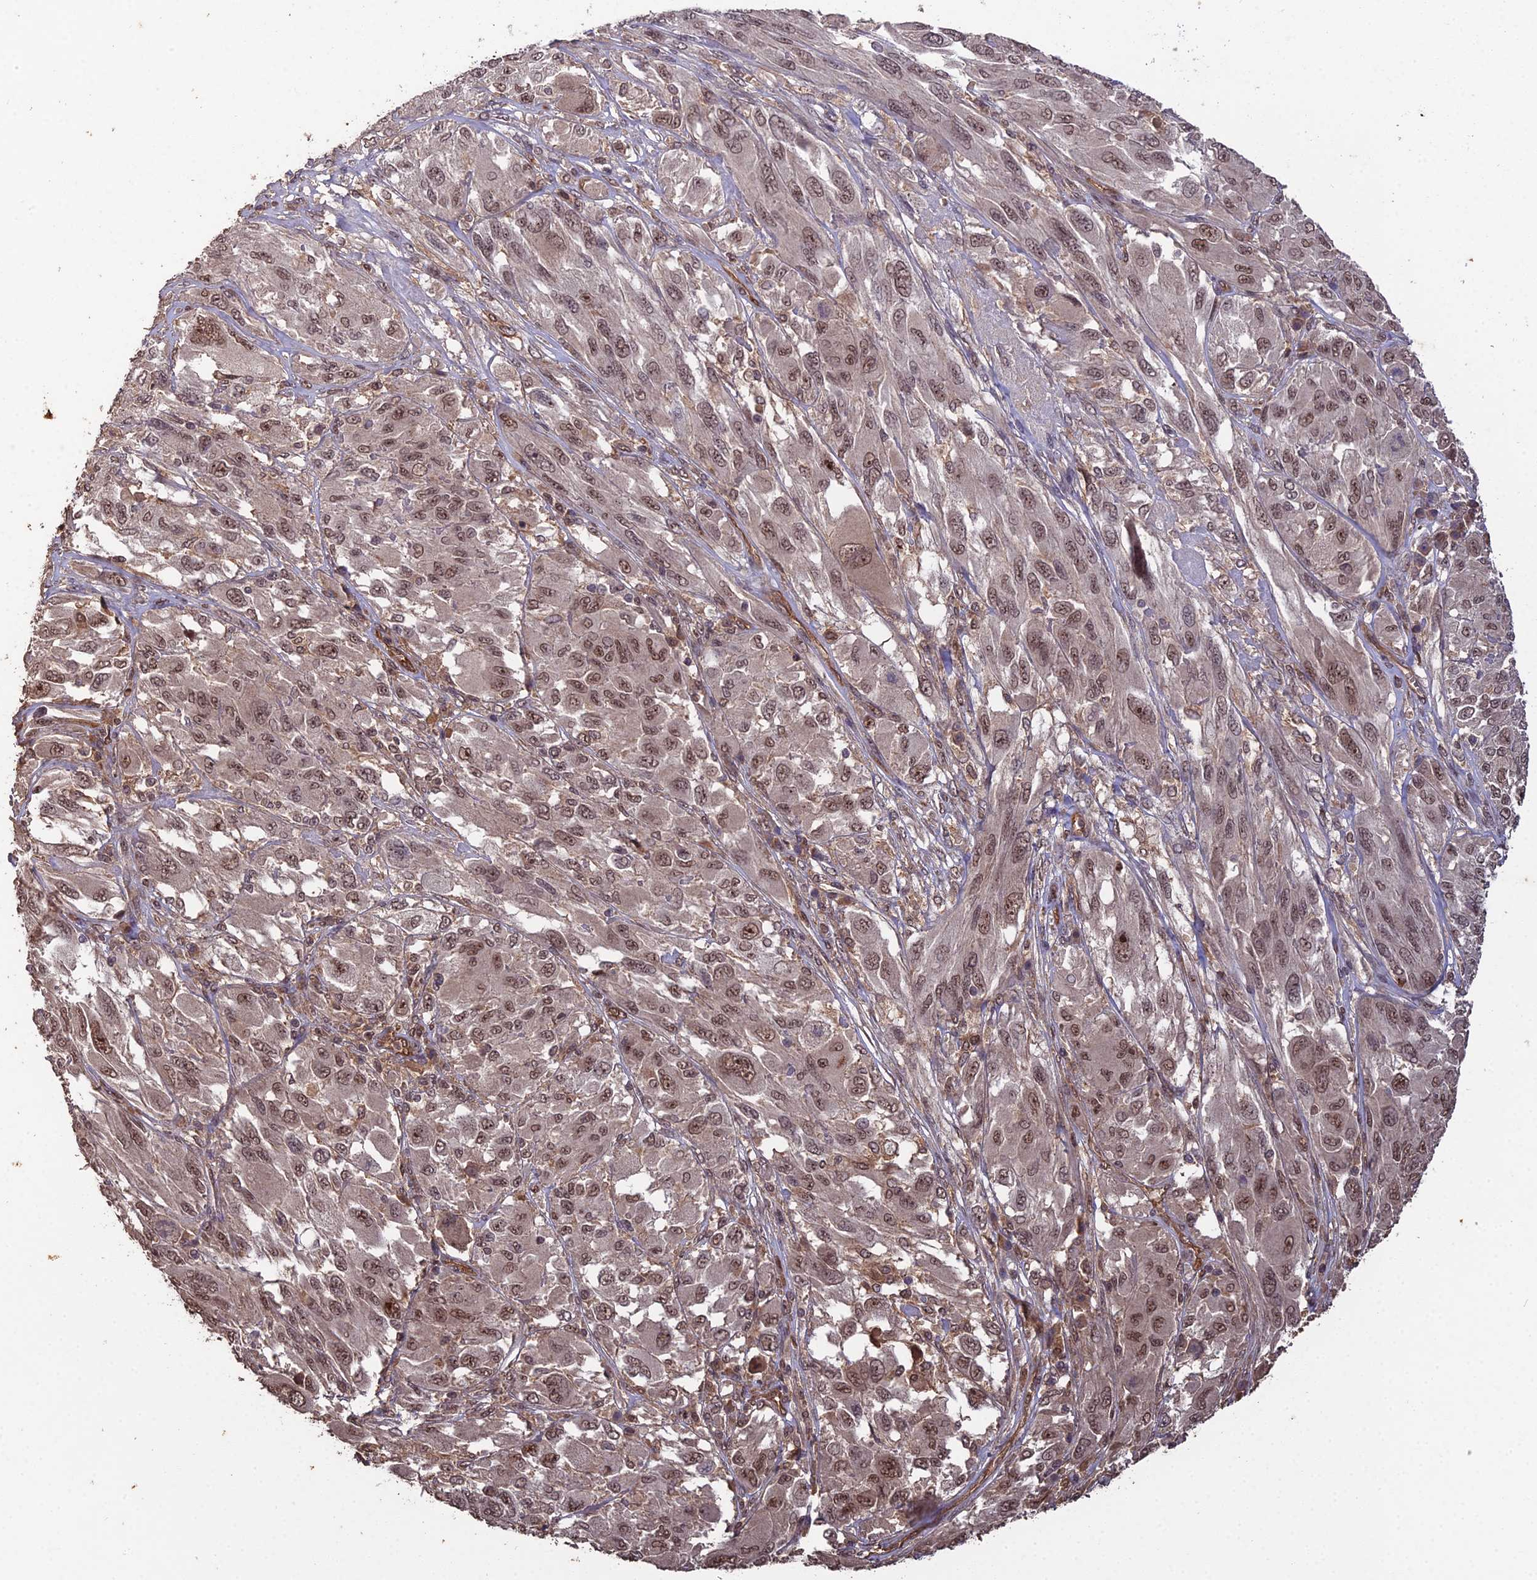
{"staining": {"intensity": "moderate", "quantity": ">75%", "location": "nuclear"}, "tissue": "melanoma", "cell_type": "Tumor cells", "image_type": "cancer", "snomed": [{"axis": "morphology", "description": "Malignant melanoma, NOS"}, {"axis": "topography", "description": "Skin"}], "caption": "Malignant melanoma tissue exhibits moderate nuclear expression in approximately >75% of tumor cells", "gene": "RALGAPA2", "patient": {"sex": "female", "age": 91}}